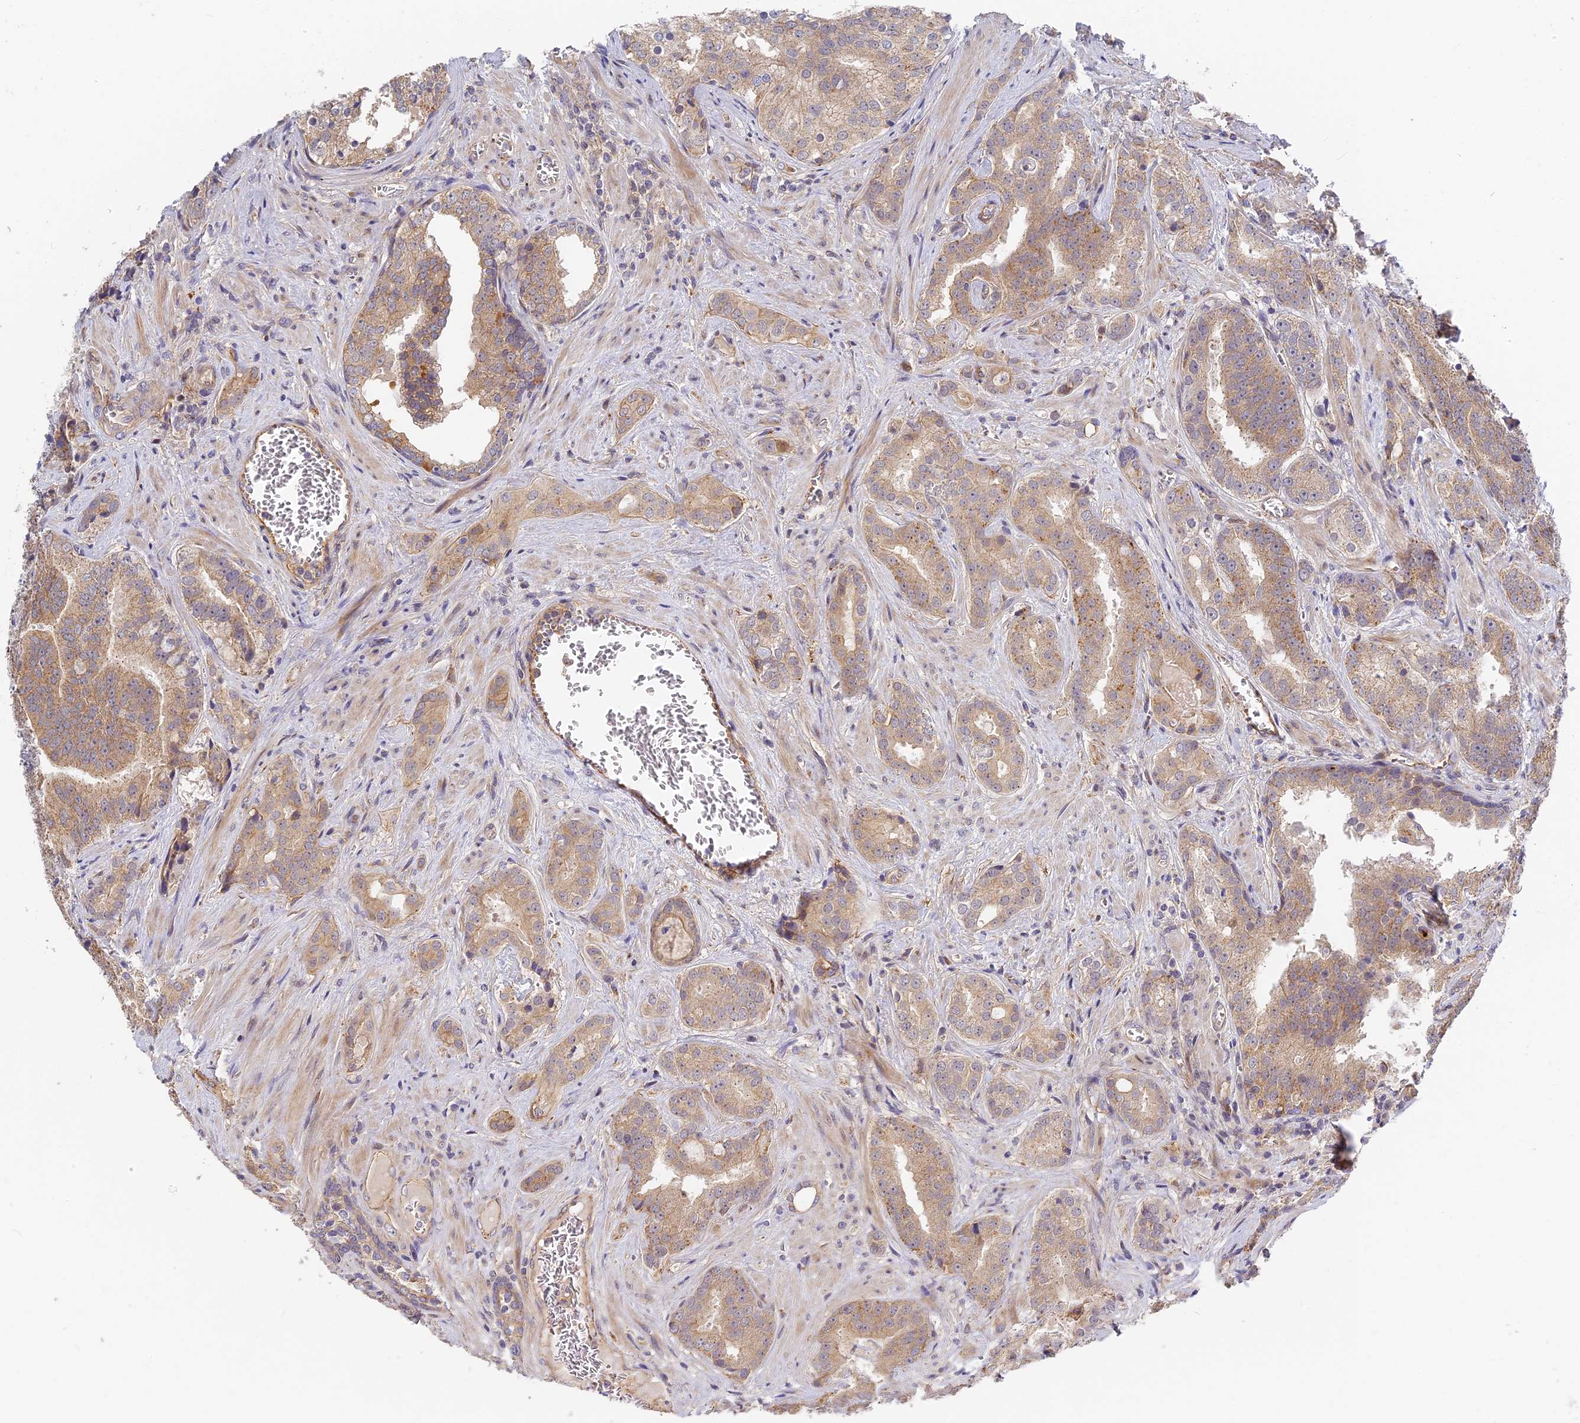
{"staining": {"intensity": "moderate", "quantity": ">75%", "location": "cytoplasmic/membranous"}, "tissue": "prostate cancer", "cell_type": "Tumor cells", "image_type": "cancer", "snomed": [{"axis": "morphology", "description": "Adenocarcinoma, High grade"}, {"axis": "topography", "description": "Prostate"}], "caption": "Immunohistochemical staining of human prostate high-grade adenocarcinoma displays moderate cytoplasmic/membranous protein expression in approximately >75% of tumor cells.", "gene": "MISP3", "patient": {"sex": "male", "age": 55}}